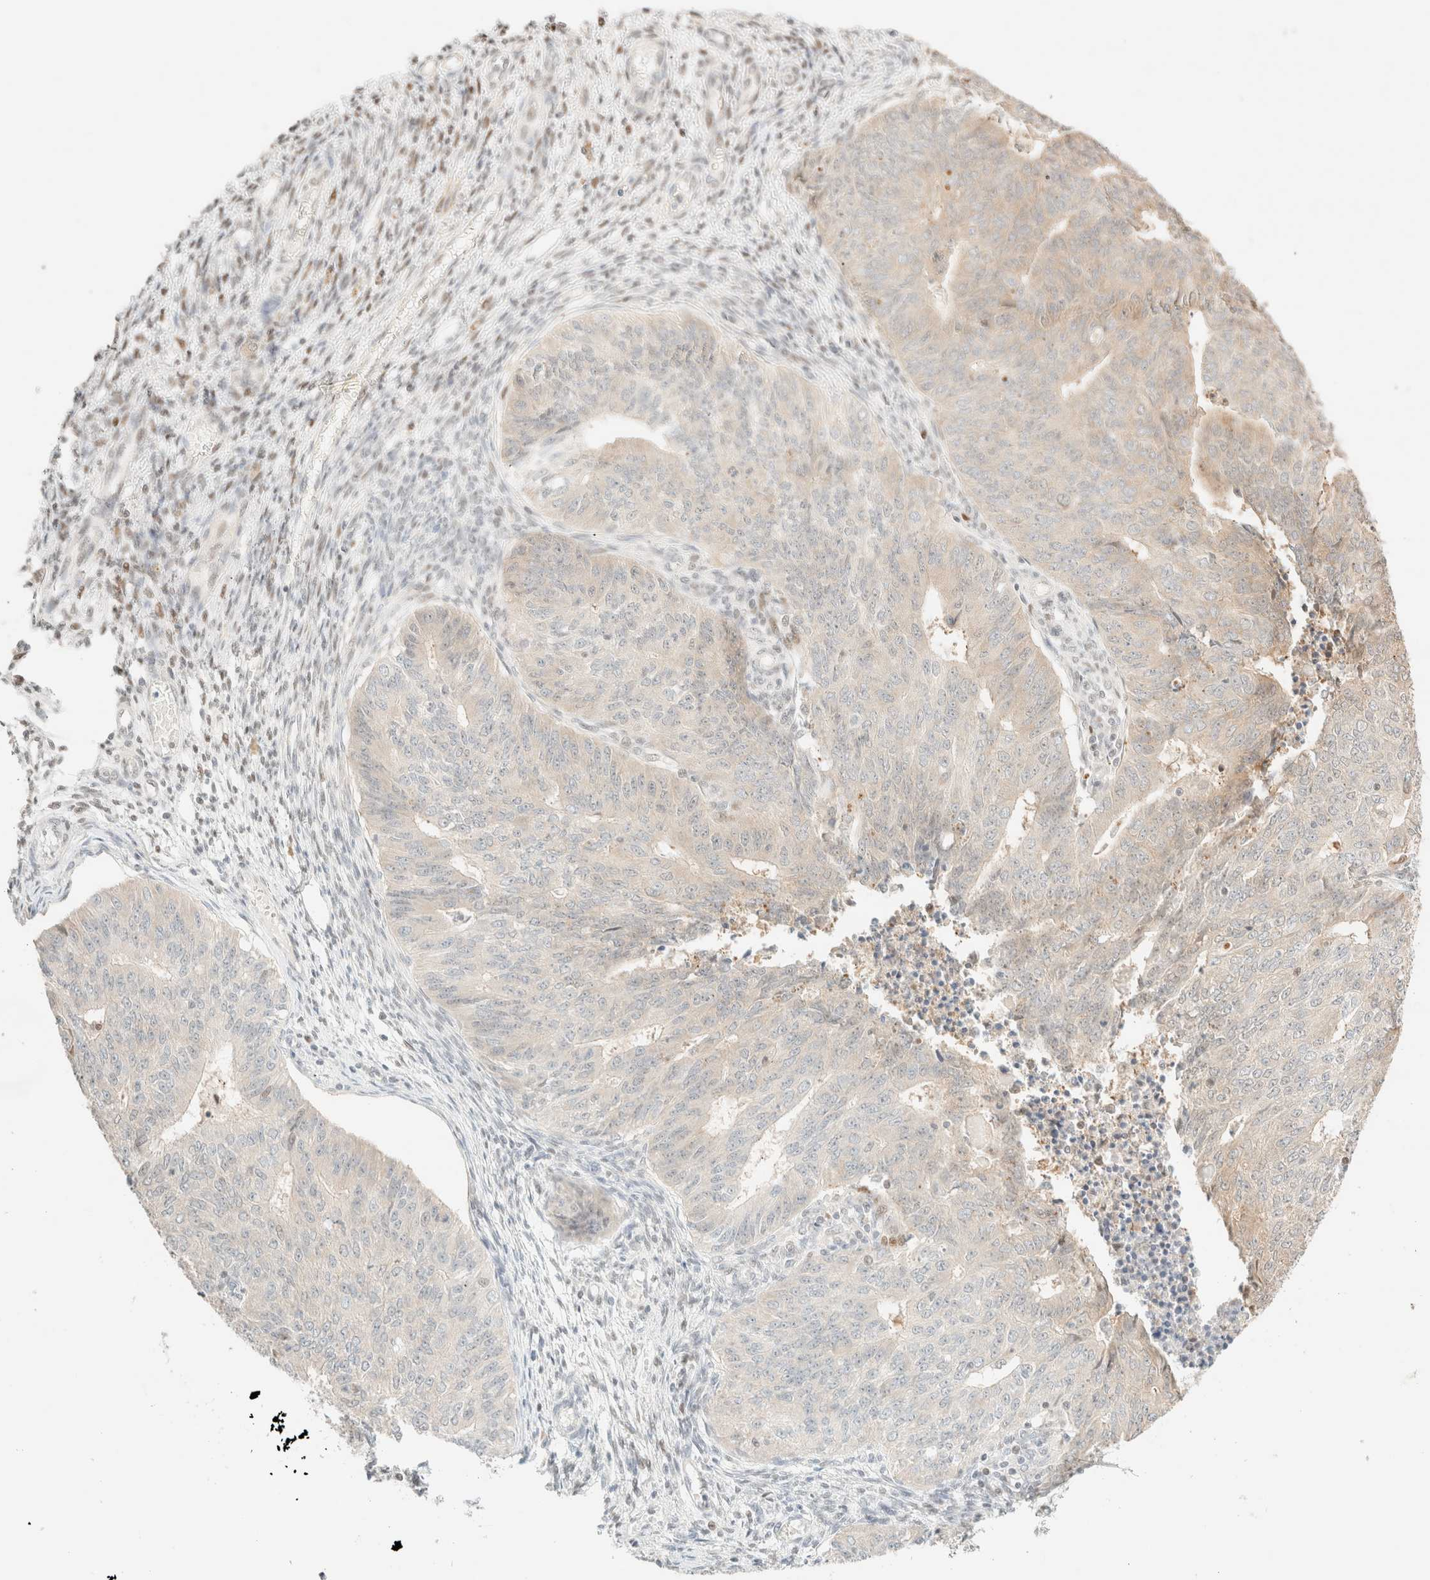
{"staining": {"intensity": "weak", "quantity": "<25%", "location": "cytoplasmic/membranous"}, "tissue": "endometrial cancer", "cell_type": "Tumor cells", "image_type": "cancer", "snomed": [{"axis": "morphology", "description": "Adenocarcinoma, NOS"}, {"axis": "topography", "description": "Endometrium"}], "caption": "High magnification brightfield microscopy of endometrial cancer stained with DAB (3,3'-diaminobenzidine) (brown) and counterstained with hematoxylin (blue): tumor cells show no significant expression.", "gene": "TSR1", "patient": {"sex": "female", "age": 32}}